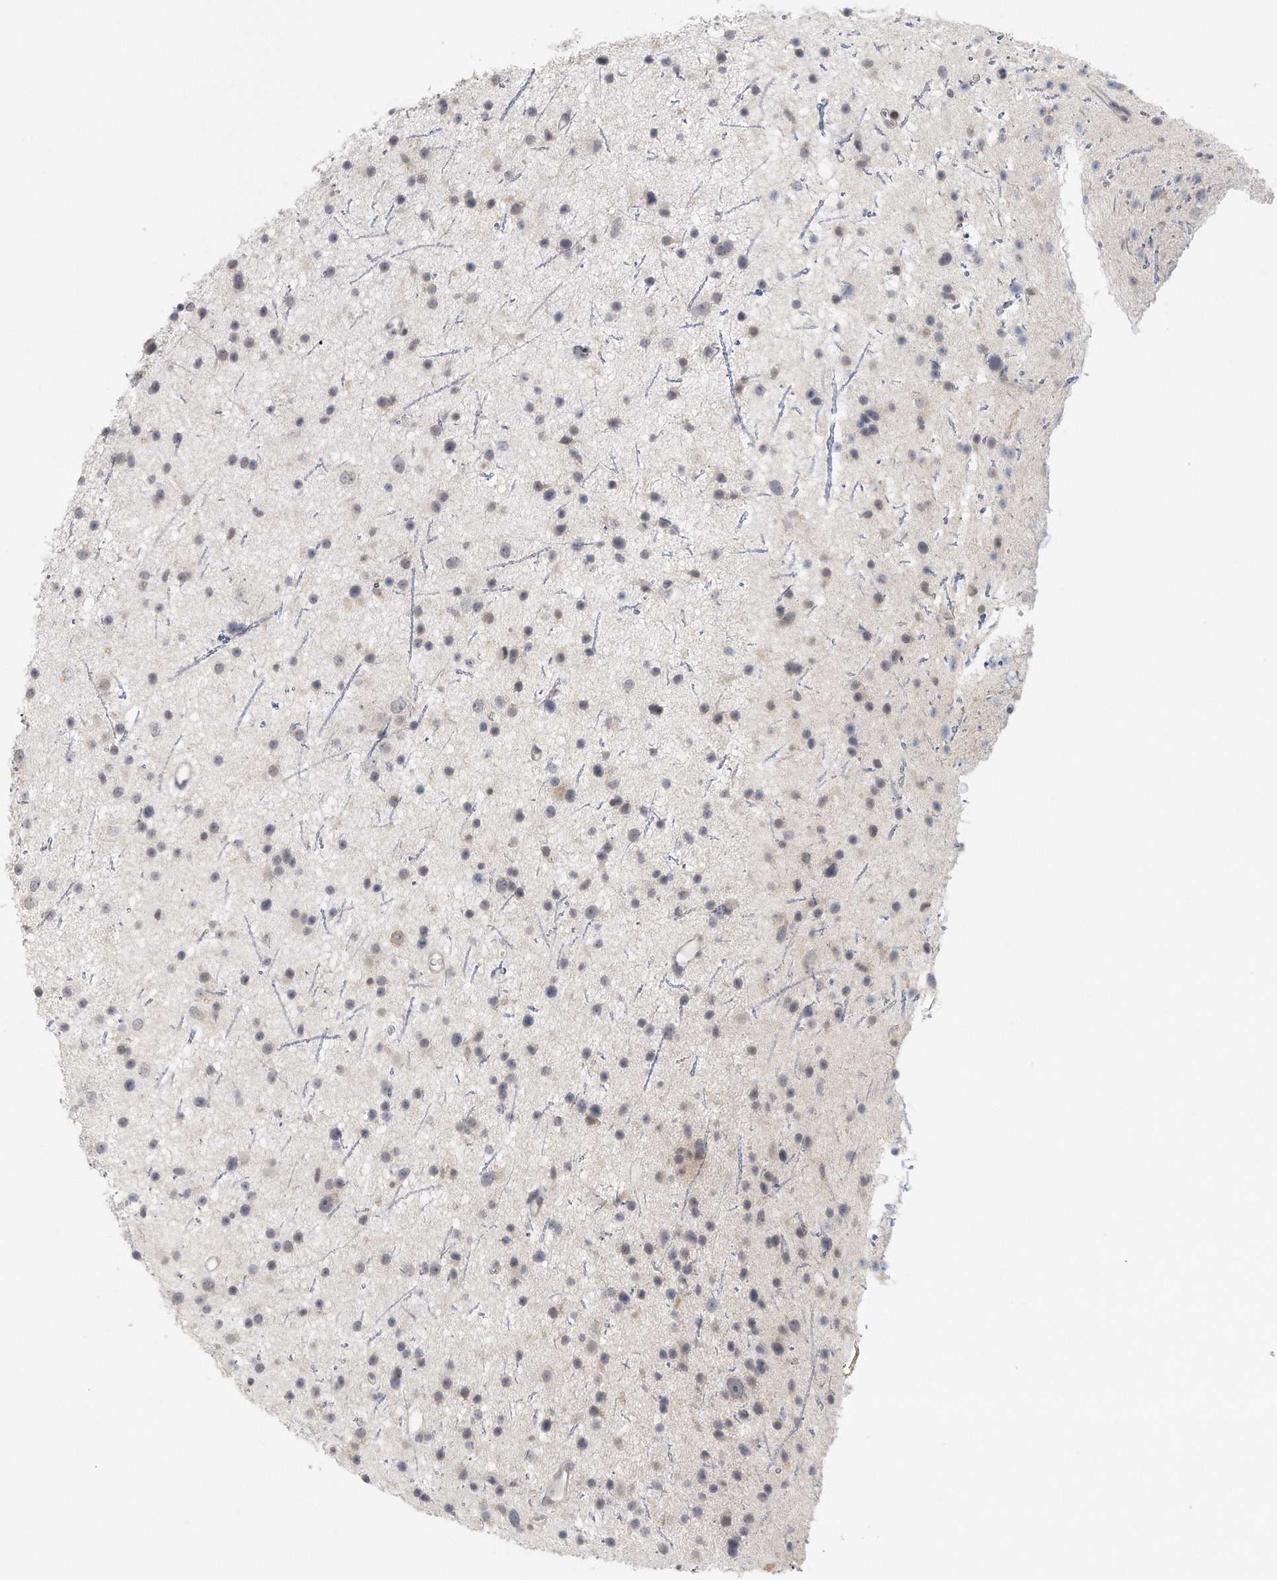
{"staining": {"intensity": "weak", "quantity": "<25%", "location": "nuclear"}, "tissue": "glioma", "cell_type": "Tumor cells", "image_type": "cancer", "snomed": [{"axis": "morphology", "description": "Glioma, malignant, Low grade"}, {"axis": "topography", "description": "Cerebral cortex"}], "caption": "A high-resolution micrograph shows IHC staining of malignant low-grade glioma, which demonstrates no significant expression in tumor cells. (DAB immunohistochemistry, high magnification).", "gene": "DDX43", "patient": {"sex": "female", "age": 39}}